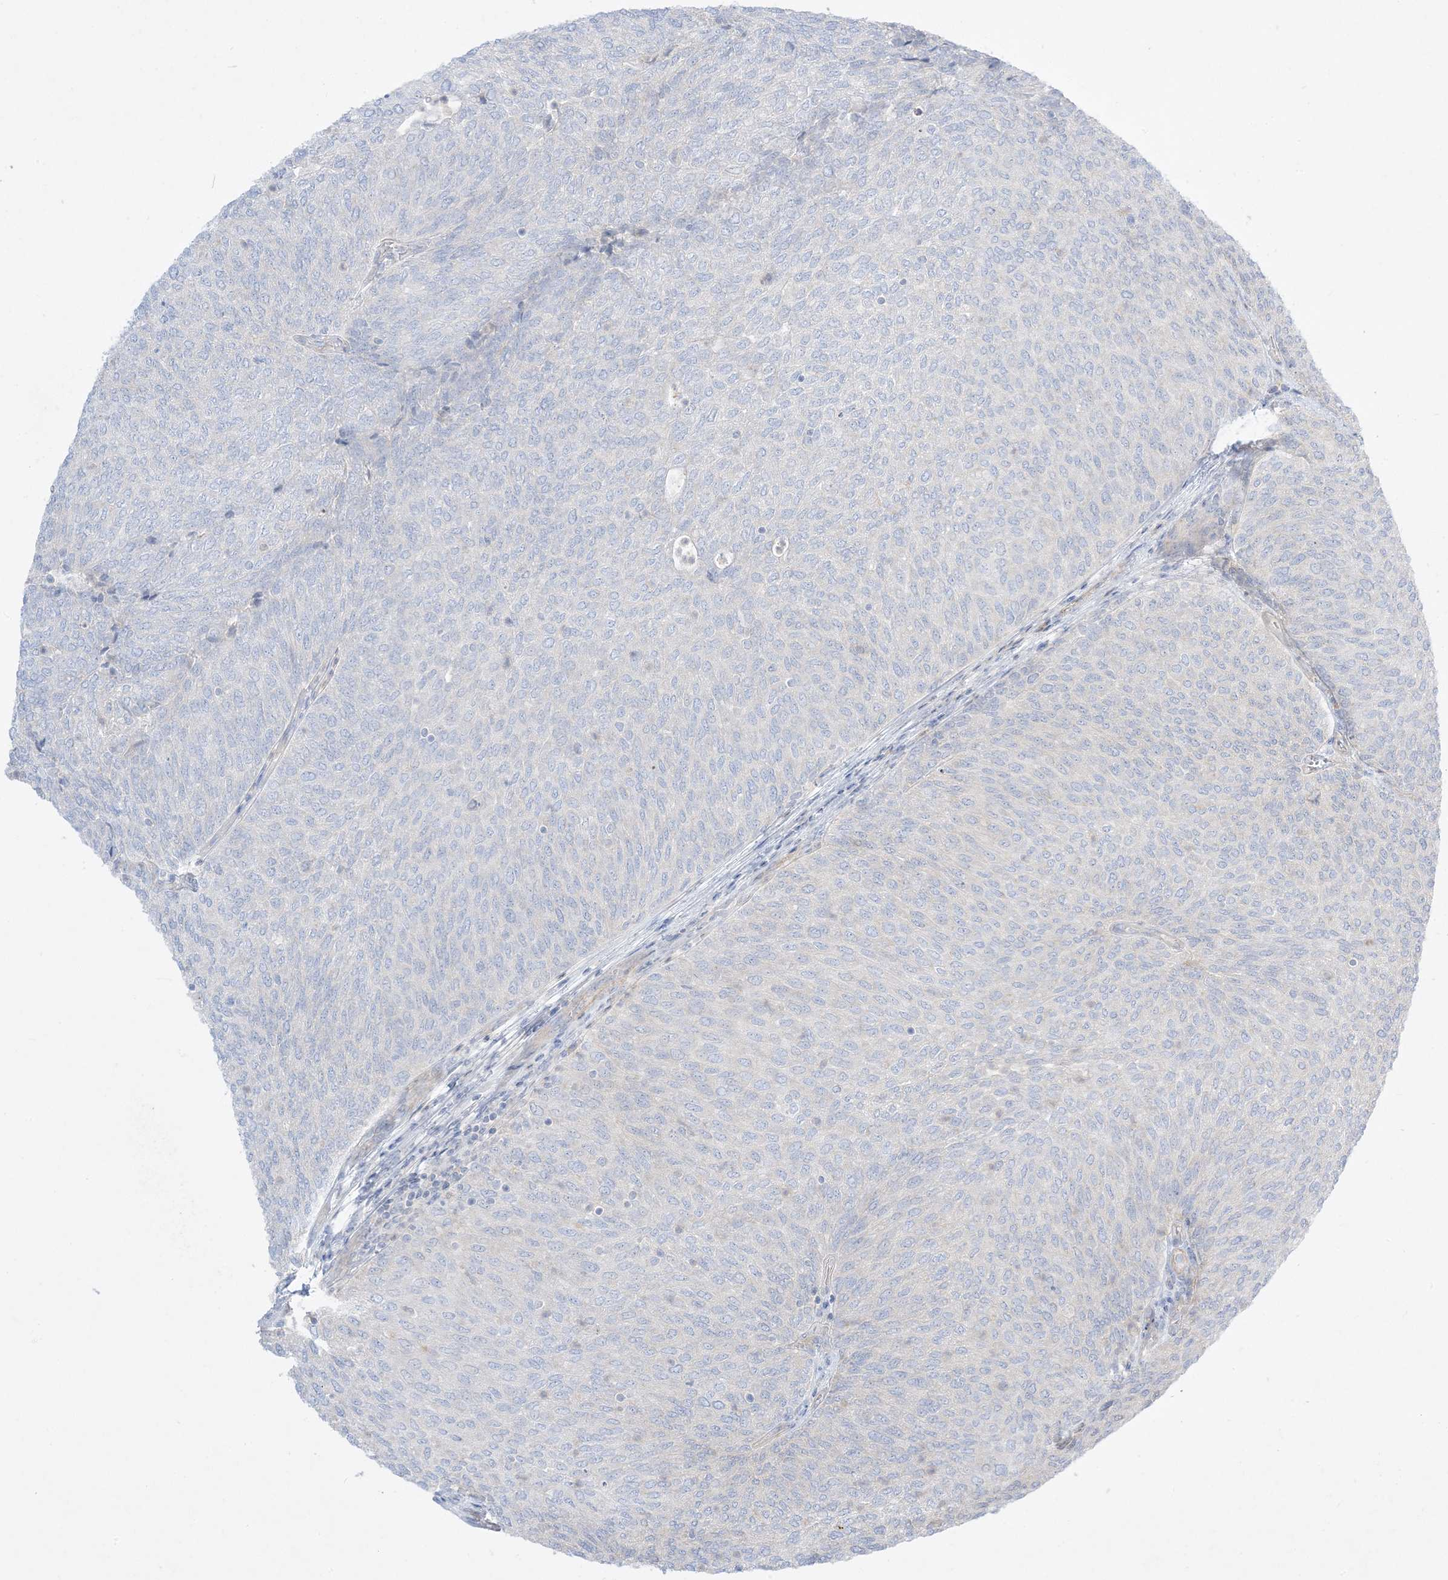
{"staining": {"intensity": "negative", "quantity": "none", "location": "none"}, "tissue": "urothelial cancer", "cell_type": "Tumor cells", "image_type": "cancer", "snomed": [{"axis": "morphology", "description": "Urothelial carcinoma, Low grade"}, {"axis": "topography", "description": "Urinary bladder"}], "caption": "Immunohistochemistry micrograph of low-grade urothelial carcinoma stained for a protein (brown), which shows no expression in tumor cells. (DAB (3,3'-diaminobenzidine) immunohistochemistry with hematoxylin counter stain).", "gene": "ARHGEF9", "patient": {"sex": "female", "age": 79}}